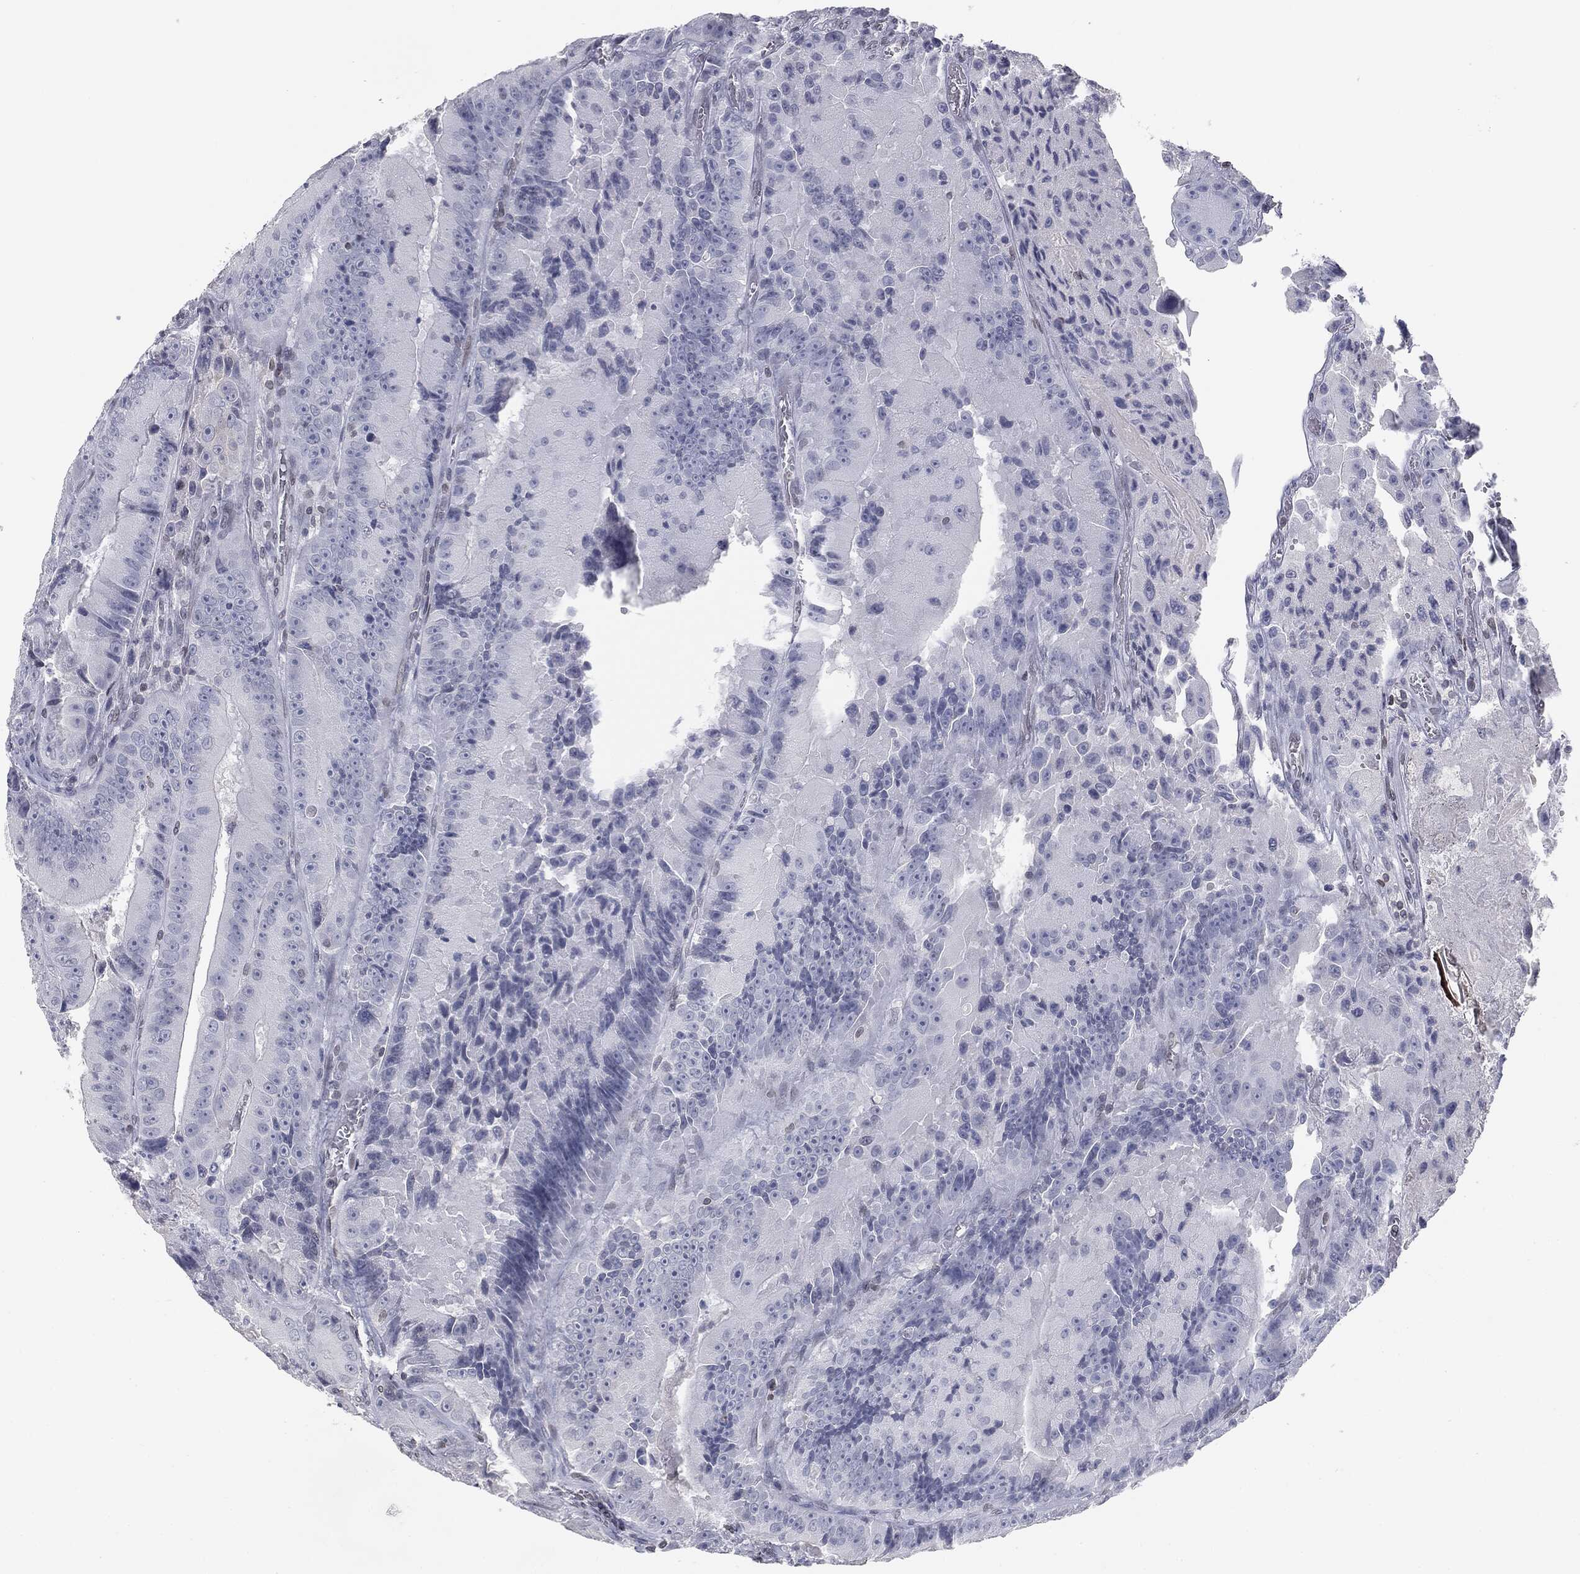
{"staining": {"intensity": "negative", "quantity": "none", "location": "none"}, "tissue": "colorectal cancer", "cell_type": "Tumor cells", "image_type": "cancer", "snomed": [{"axis": "morphology", "description": "Adenocarcinoma, NOS"}, {"axis": "topography", "description": "Colon"}], "caption": "An image of human colorectal cancer (adenocarcinoma) is negative for staining in tumor cells.", "gene": "ALDOB", "patient": {"sex": "female", "age": 86}}